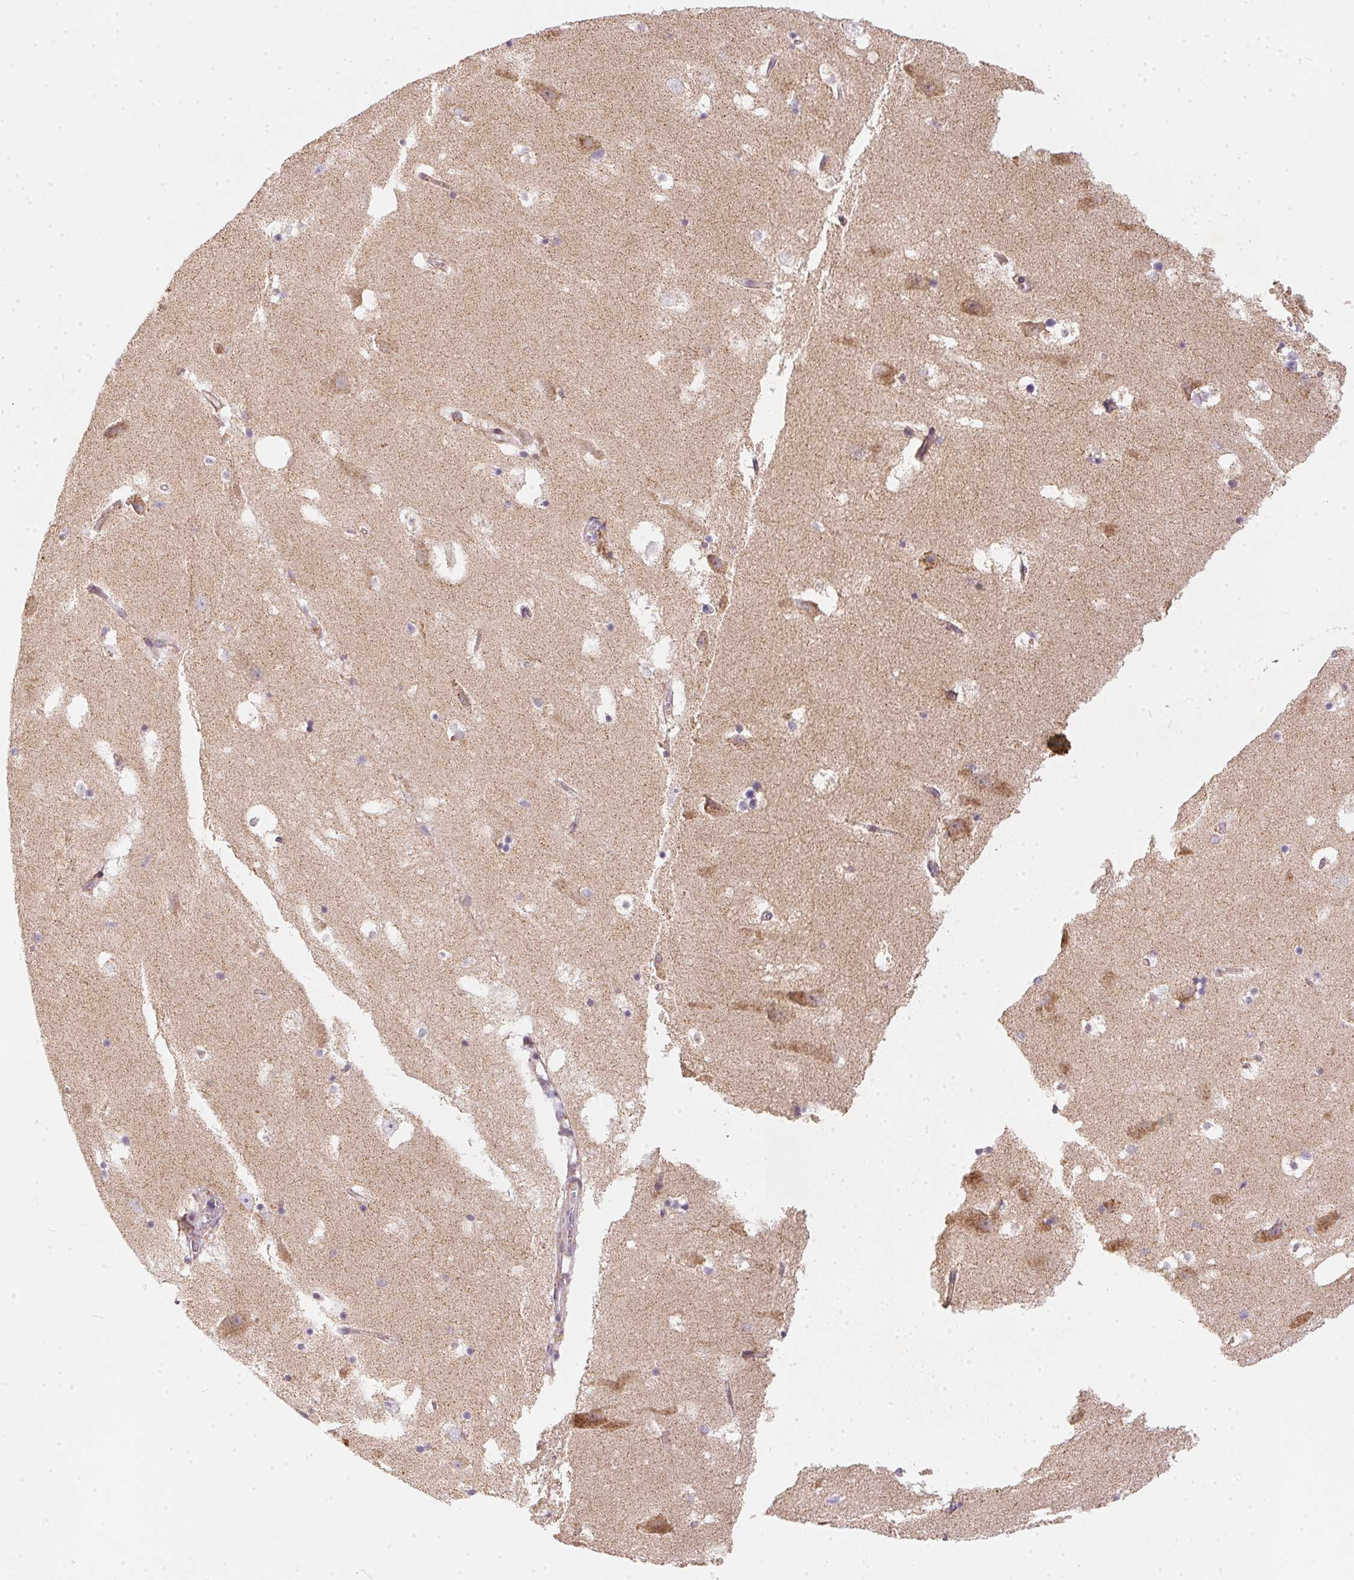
{"staining": {"intensity": "negative", "quantity": "none", "location": "none"}, "tissue": "hippocampus", "cell_type": "Glial cells", "image_type": "normal", "snomed": [{"axis": "morphology", "description": "Normal tissue, NOS"}, {"axis": "topography", "description": "Hippocampus"}], "caption": "Protein analysis of unremarkable hippocampus reveals no significant staining in glial cells. (Brightfield microscopy of DAB (3,3'-diaminobenzidine) immunohistochemistry (IHC) at high magnification).", "gene": "VWA5B2", "patient": {"sex": "male", "age": 58}}